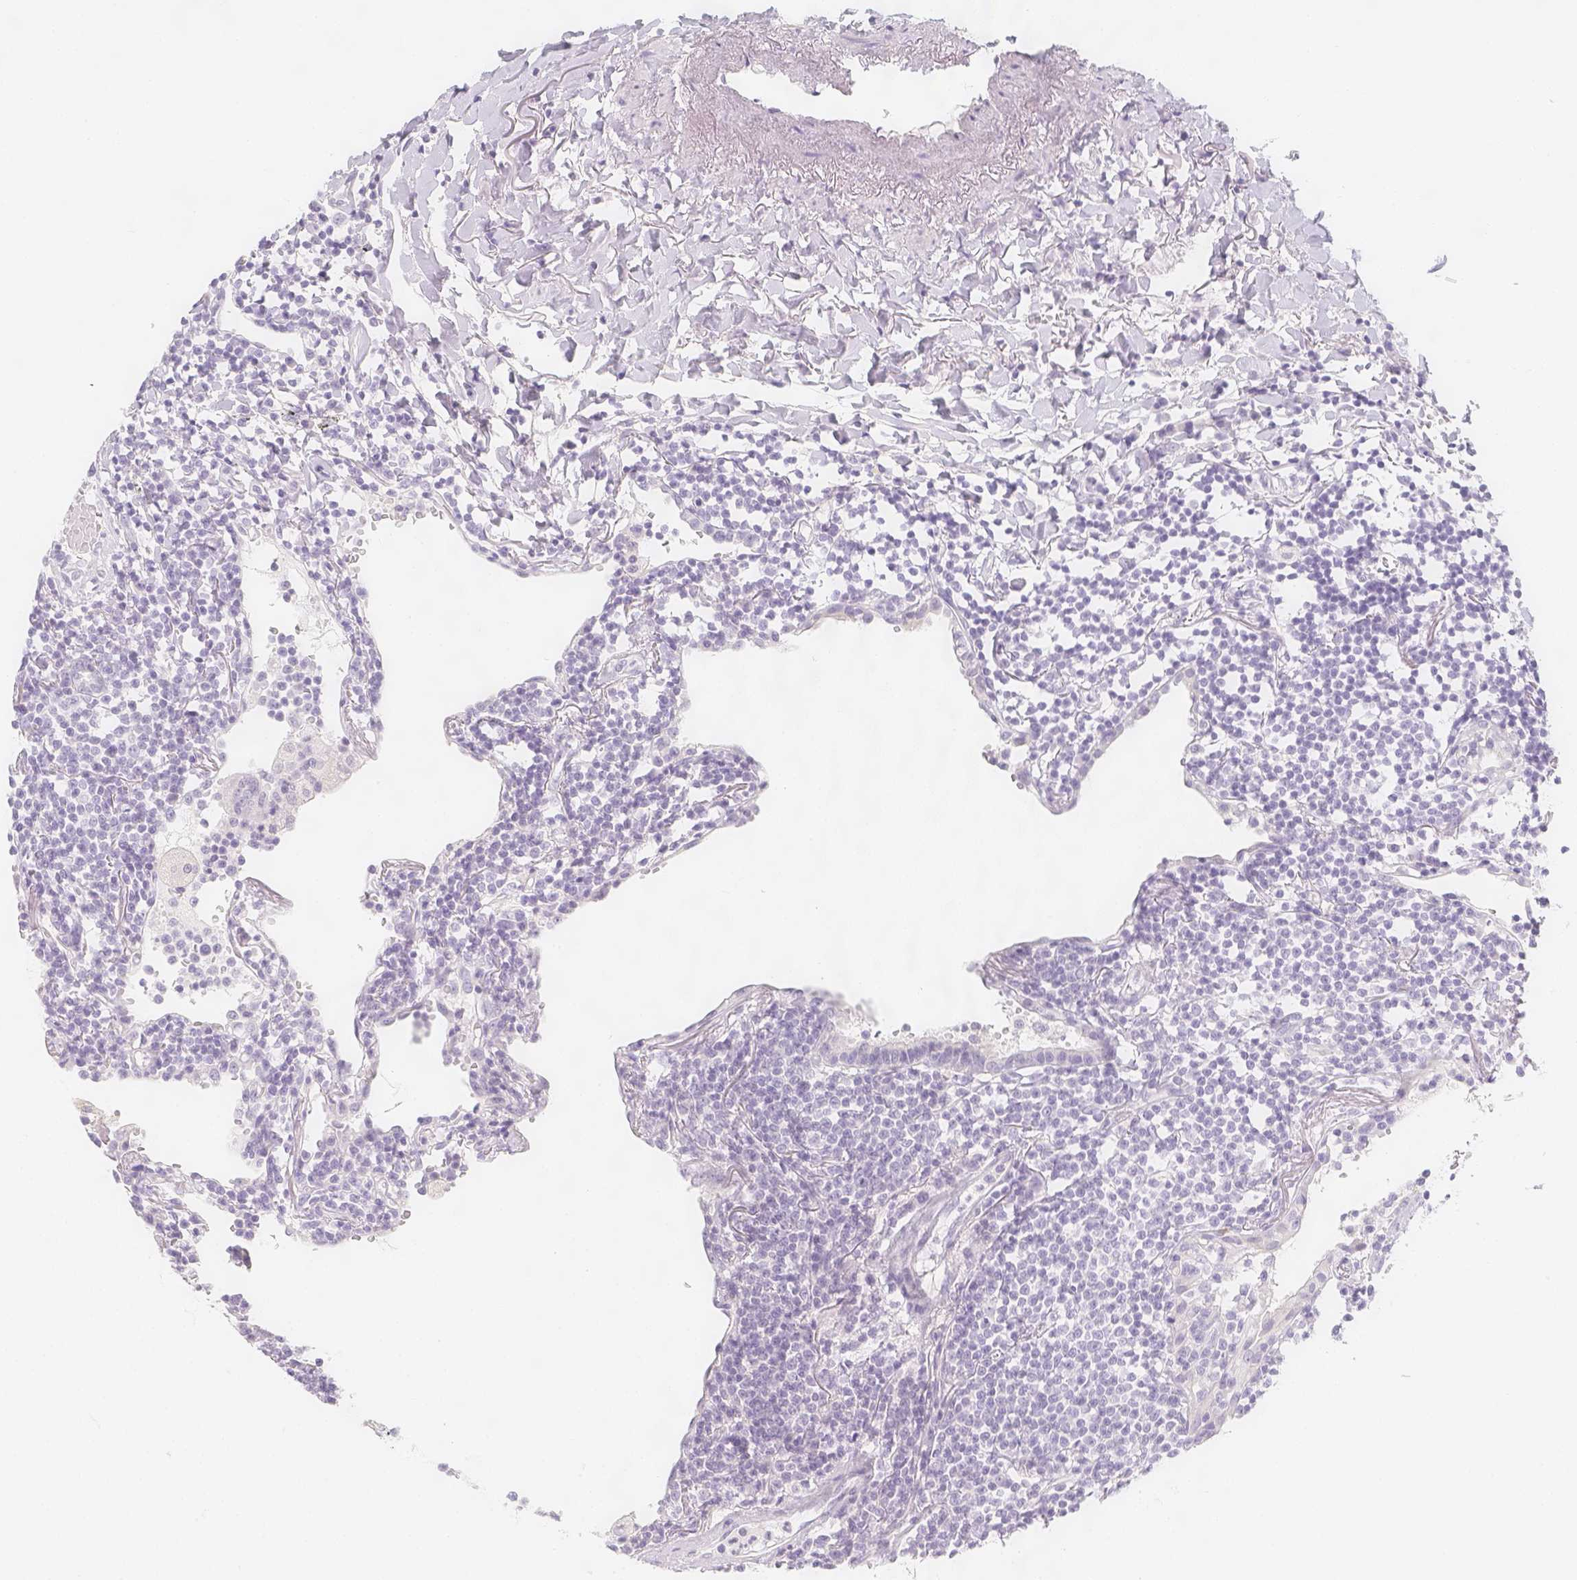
{"staining": {"intensity": "negative", "quantity": "none", "location": "none"}, "tissue": "lymphoma", "cell_type": "Tumor cells", "image_type": "cancer", "snomed": [{"axis": "morphology", "description": "Malignant lymphoma, non-Hodgkin's type, Low grade"}, {"axis": "topography", "description": "Lung"}], "caption": "Tumor cells are negative for brown protein staining in lymphoma. Brightfield microscopy of immunohistochemistry stained with DAB (3,3'-diaminobenzidine) (brown) and hematoxylin (blue), captured at high magnification.", "gene": "SLC18A1", "patient": {"sex": "female", "age": 71}}